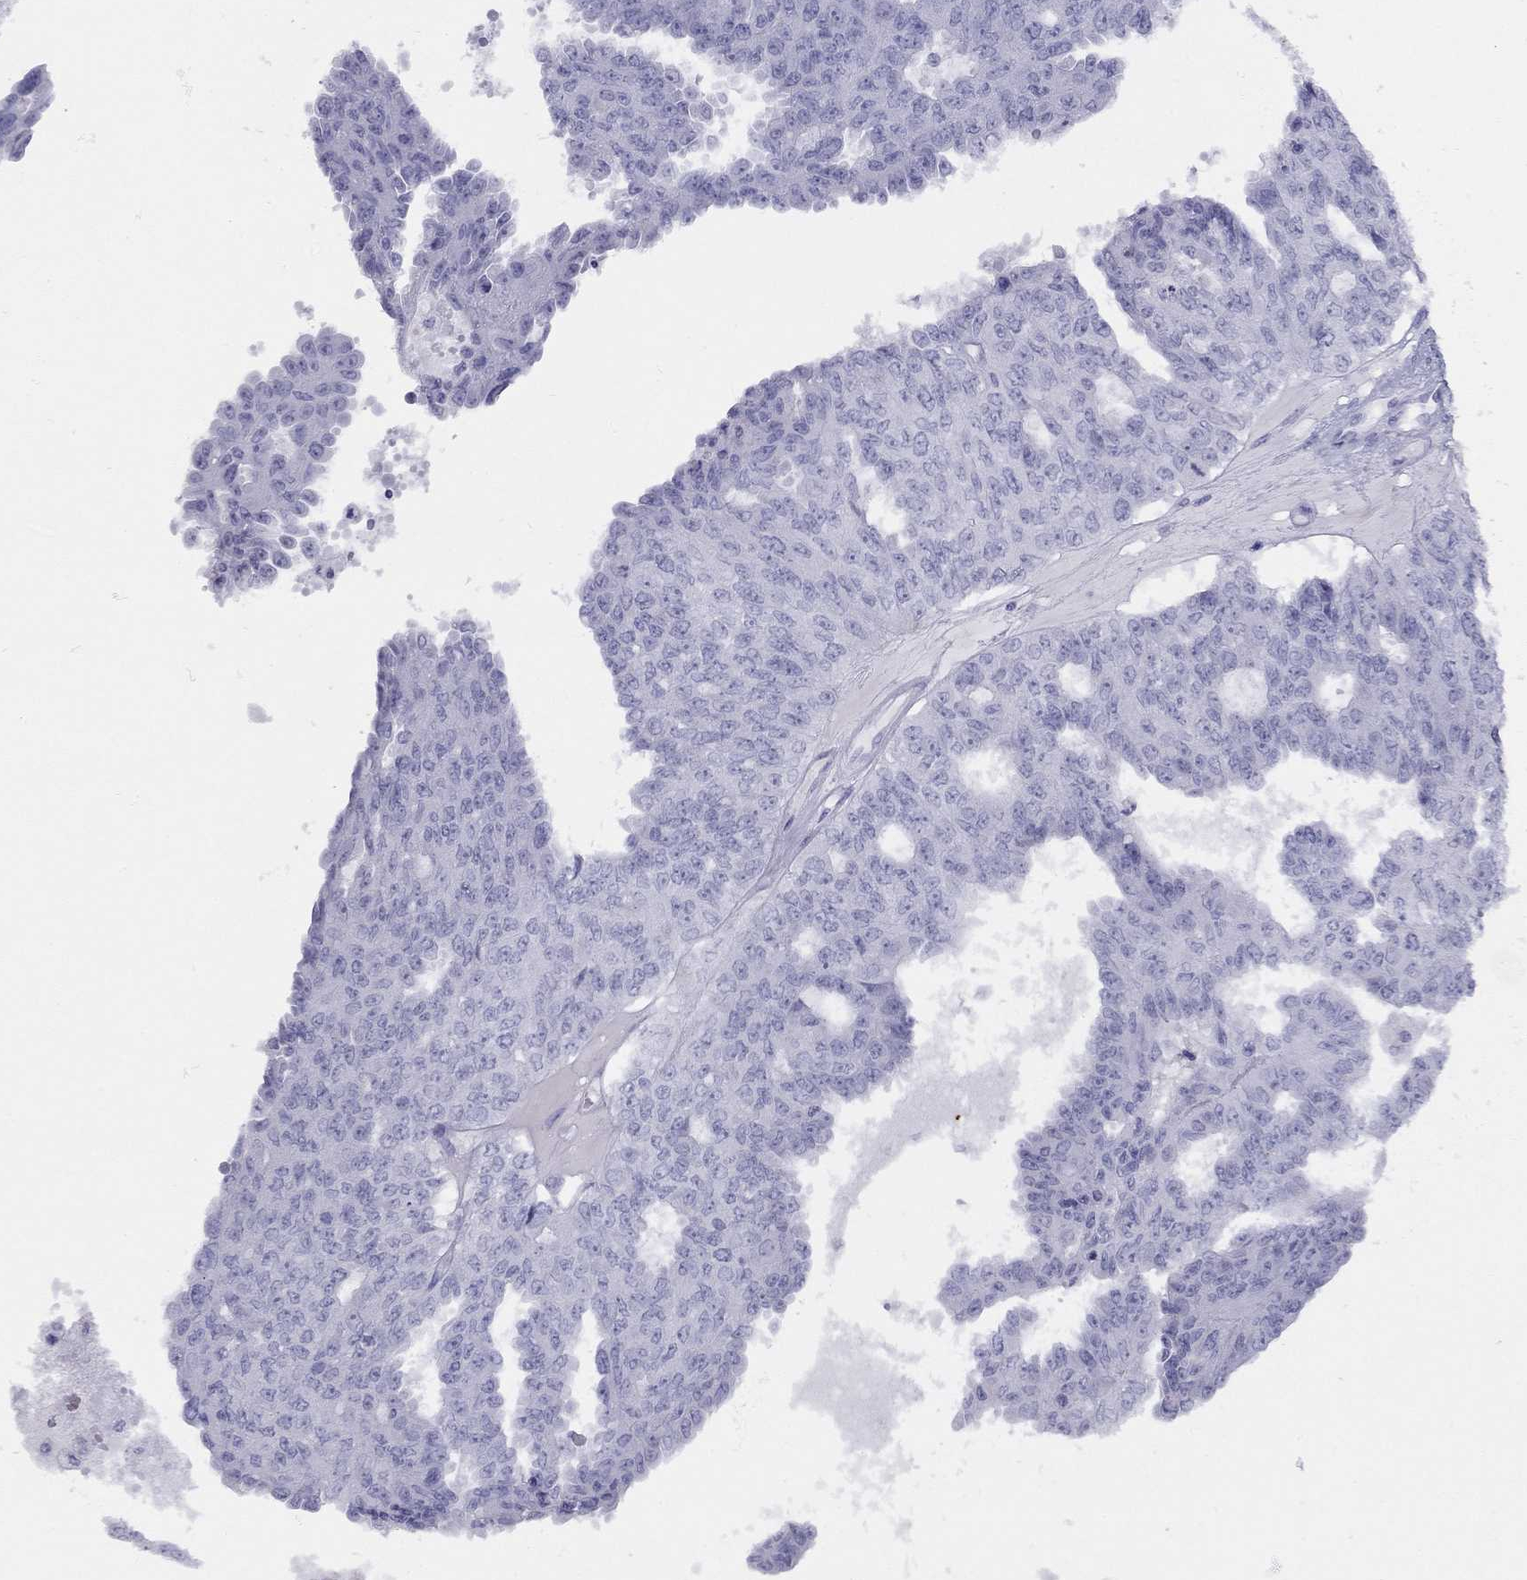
{"staining": {"intensity": "negative", "quantity": "none", "location": "none"}, "tissue": "ovarian cancer", "cell_type": "Tumor cells", "image_type": "cancer", "snomed": [{"axis": "morphology", "description": "Cystadenocarcinoma, serous, NOS"}, {"axis": "topography", "description": "Ovary"}], "caption": "High magnification brightfield microscopy of ovarian cancer stained with DAB (3,3'-diaminobenzidine) (brown) and counterstained with hematoxylin (blue): tumor cells show no significant positivity.", "gene": "LYAR", "patient": {"sex": "female", "age": 71}}